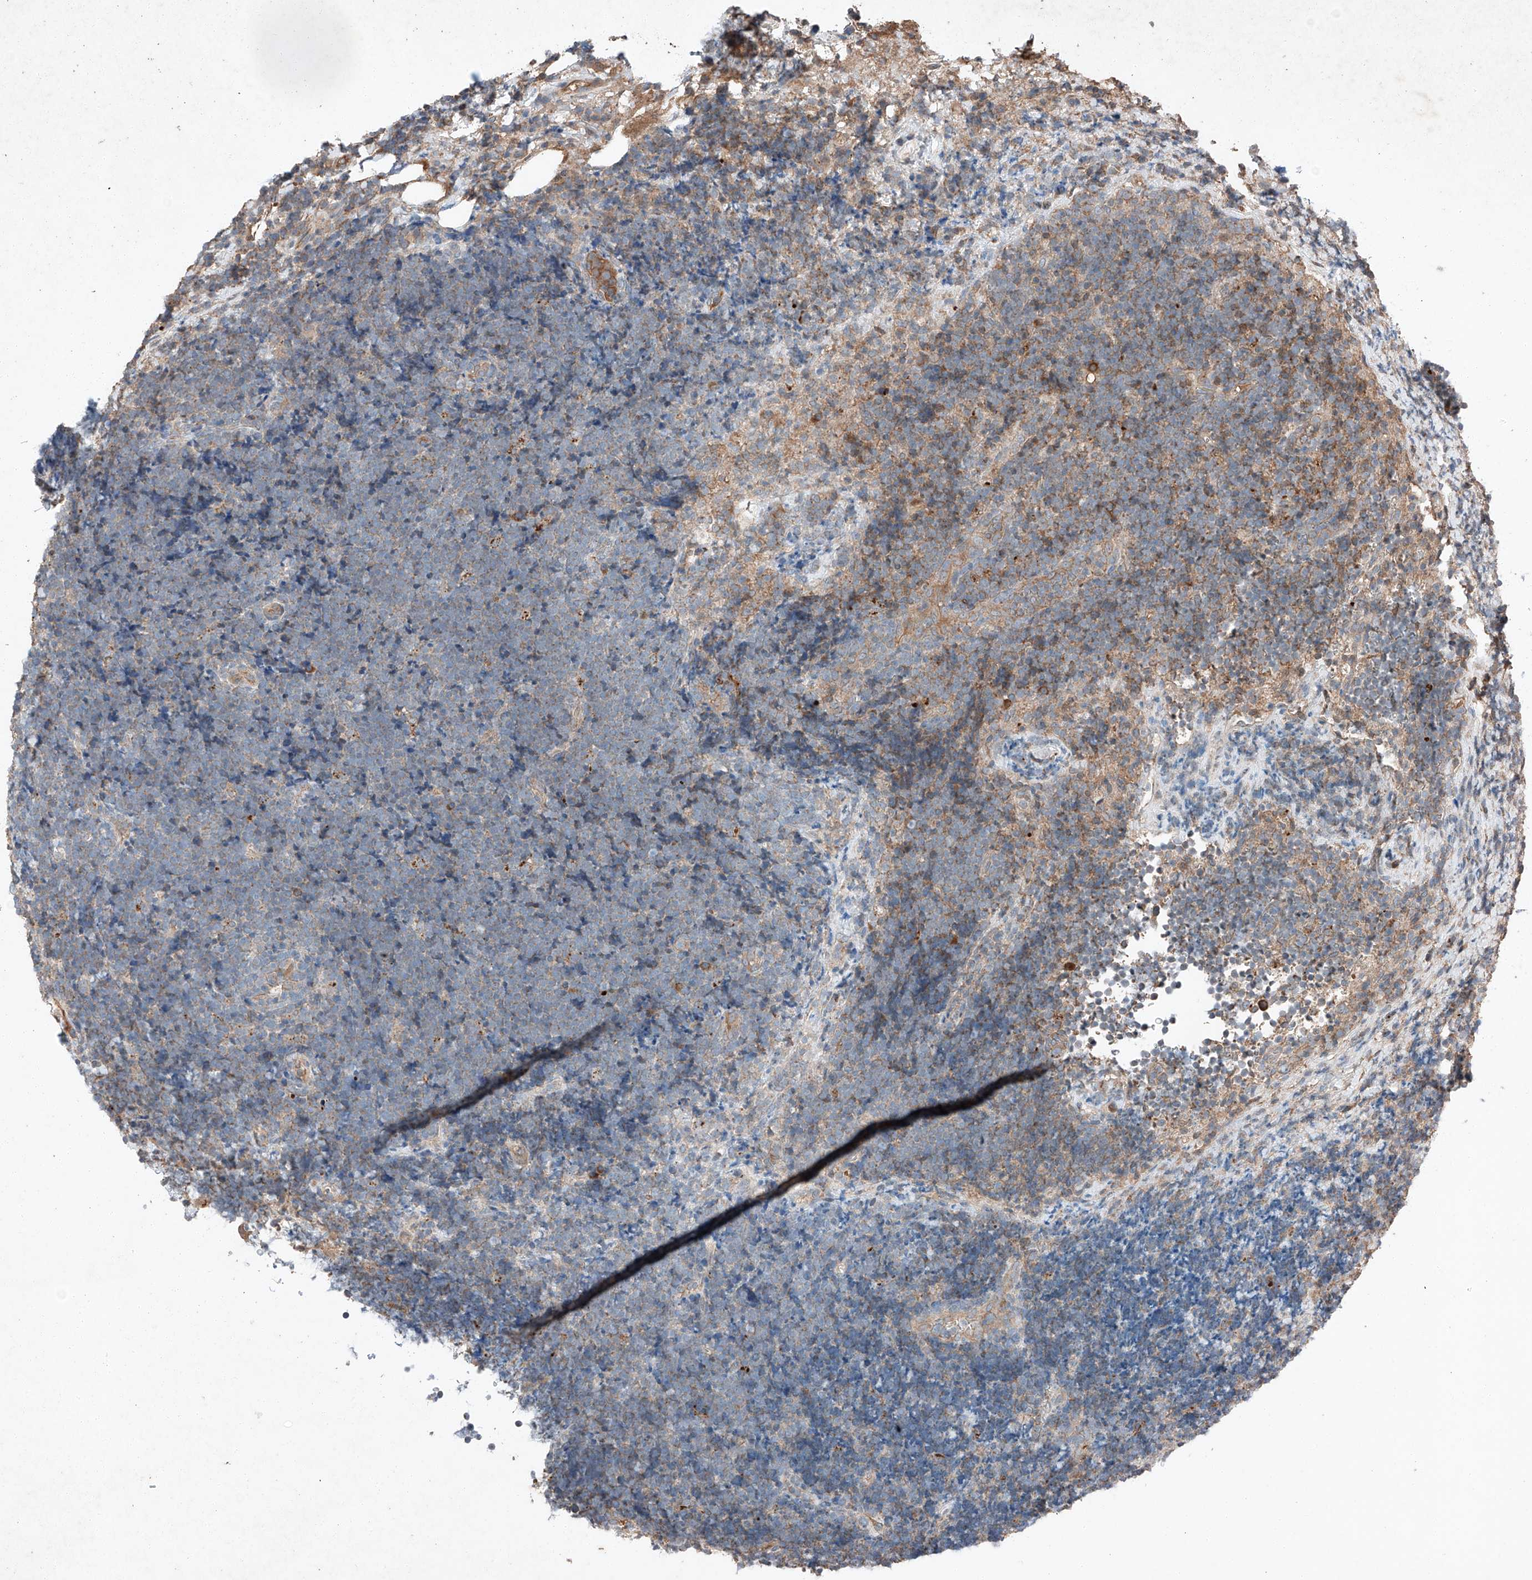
{"staining": {"intensity": "negative", "quantity": "none", "location": "none"}, "tissue": "lymphoma", "cell_type": "Tumor cells", "image_type": "cancer", "snomed": [{"axis": "morphology", "description": "Malignant lymphoma, non-Hodgkin's type, High grade"}, {"axis": "topography", "description": "Lymph node"}], "caption": "High magnification brightfield microscopy of malignant lymphoma, non-Hodgkin's type (high-grade) stained with DAB (brown) and counterstained with hematoxylin (blue): tumor cells show no significant positivity.", "gene": "RUSC1", "patient": {"sex": "male", "age": 13}}